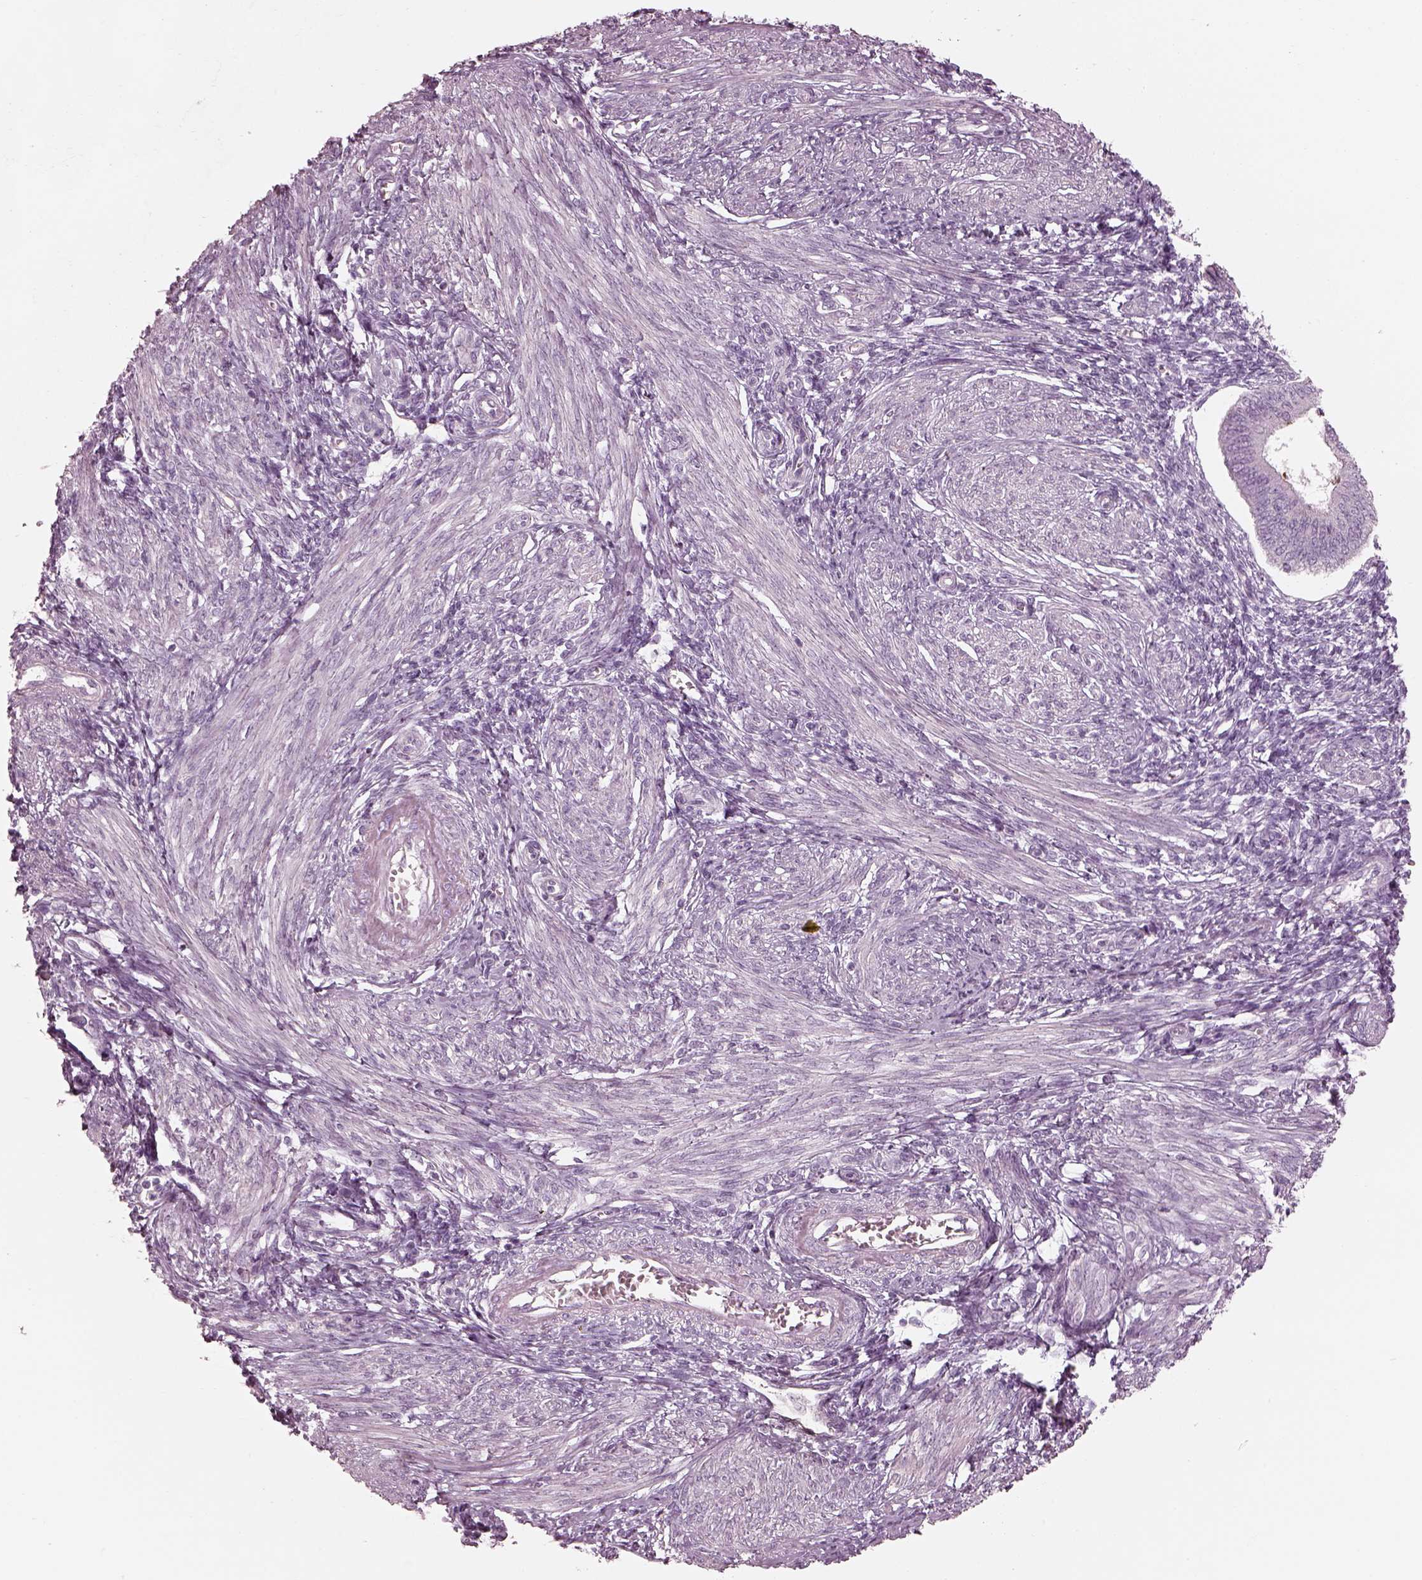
{"staining": {"intensity": "negative", "quantity": "none", "location": "none"}, "tissue": "endometrium", "cell_type": "Cells in endometrial stroma", "image_type": "normal", "snomed": [{"axis": "morphology", "description": "Normal tissue, NOS"}, {"axis": "topography", "description": "Endometrium"}], "caption": "Endometrium stained for a protein using immunohistochemistry shows no staining cells in endometrial stroma.", "gene": "RSPH9", "patient": {"sex": "female", "age": 42}}